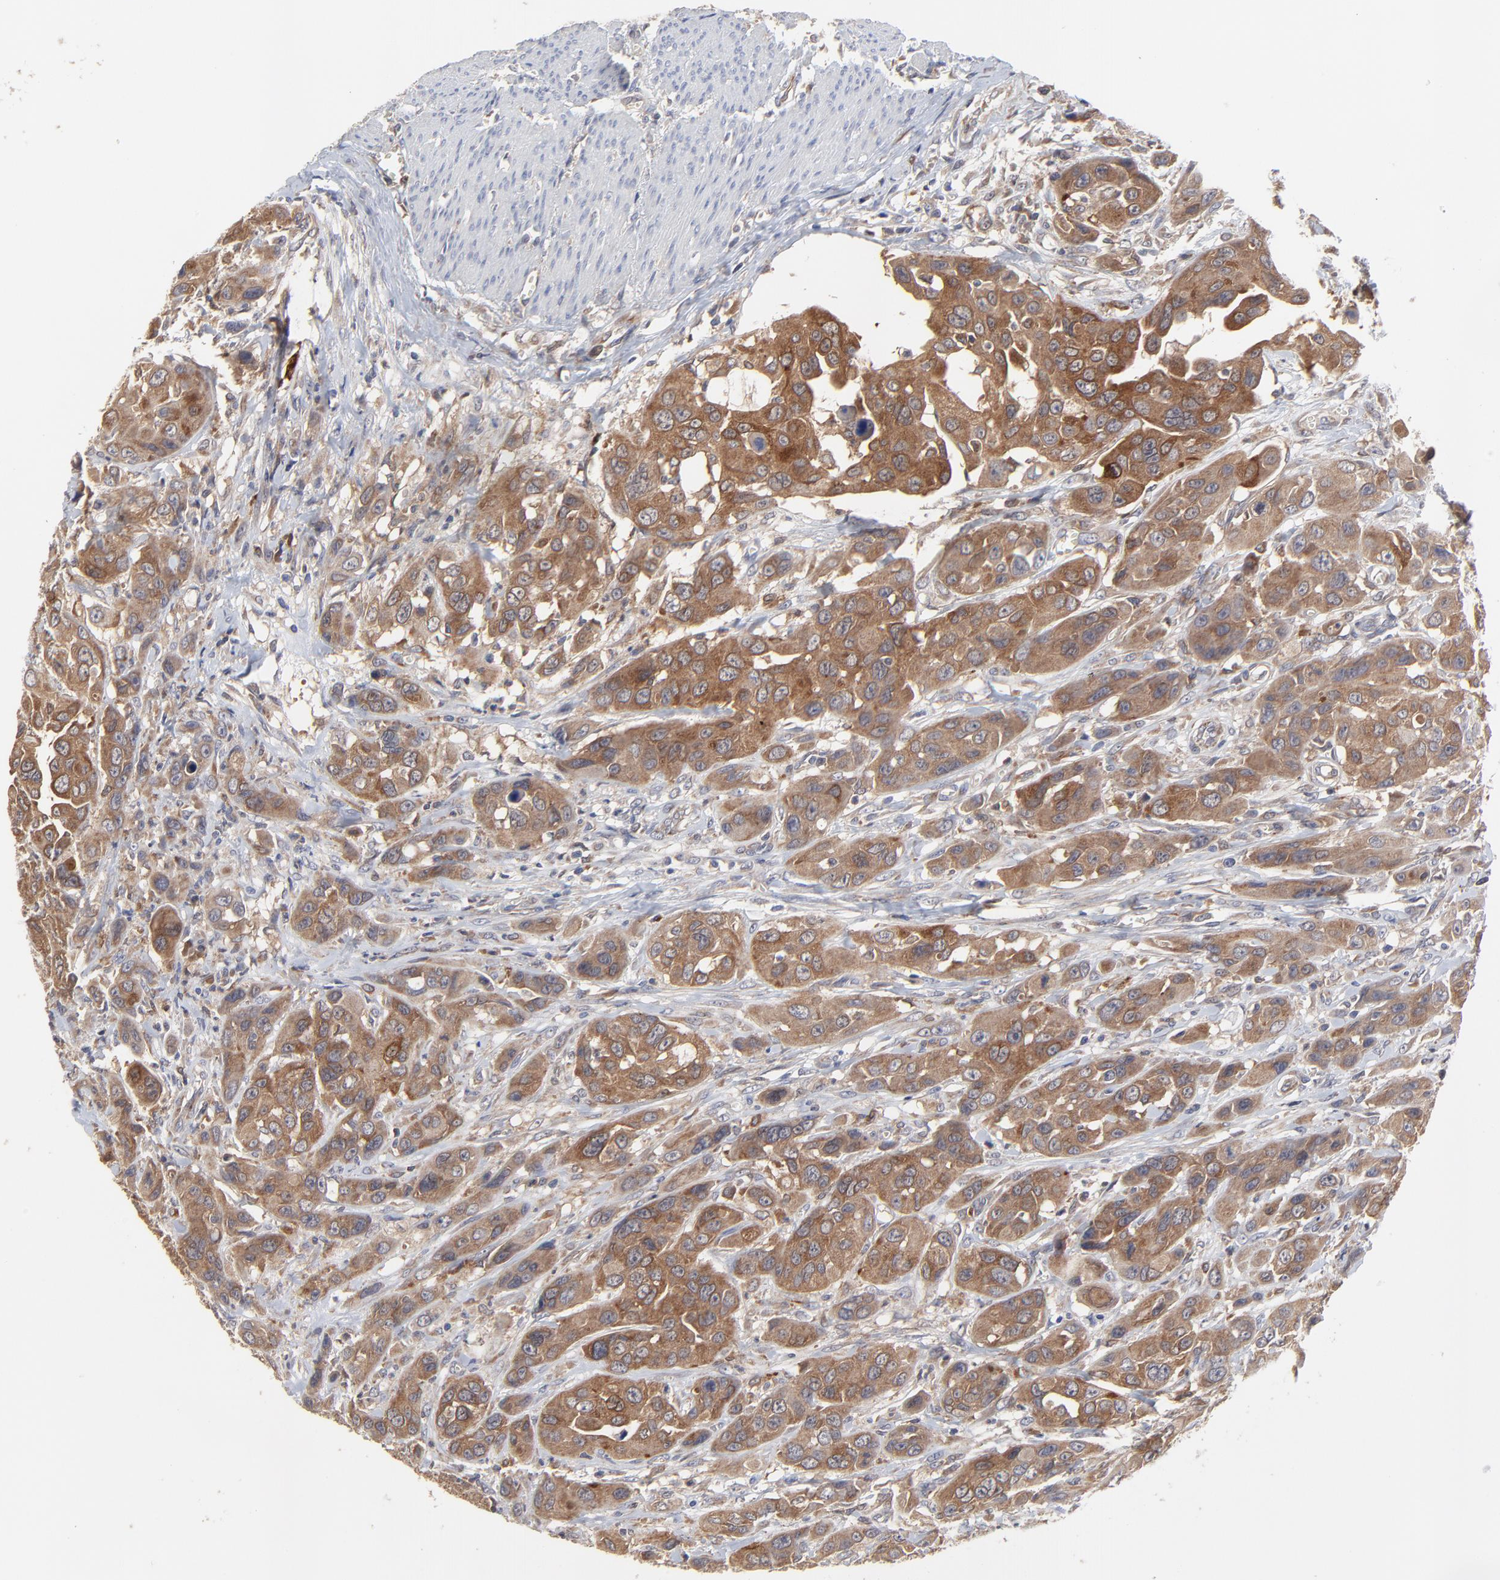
{"staining": {"intensity": "moderate", "quantity": ">75%", "location": "cytoplasmic/membranous"}, "tissue": "urothelial cancer", "cell_type": "Tumor cells", "image_type": "cancer", "snomed": [{"axis": "morphology", "description": "Urothelial carcinoma, High grade"}, {"axis": "topography", "description": "Urinary bladder"}], "caption": "DAB immunohistochemical staining of urothelial carcinoma (high-grade) displays moderate cytoplasmic/membranous protein staining in approximately >75% of tumor cells.", "gene": "RAB9A", "patient": {"sex": "male", "age": 73}}